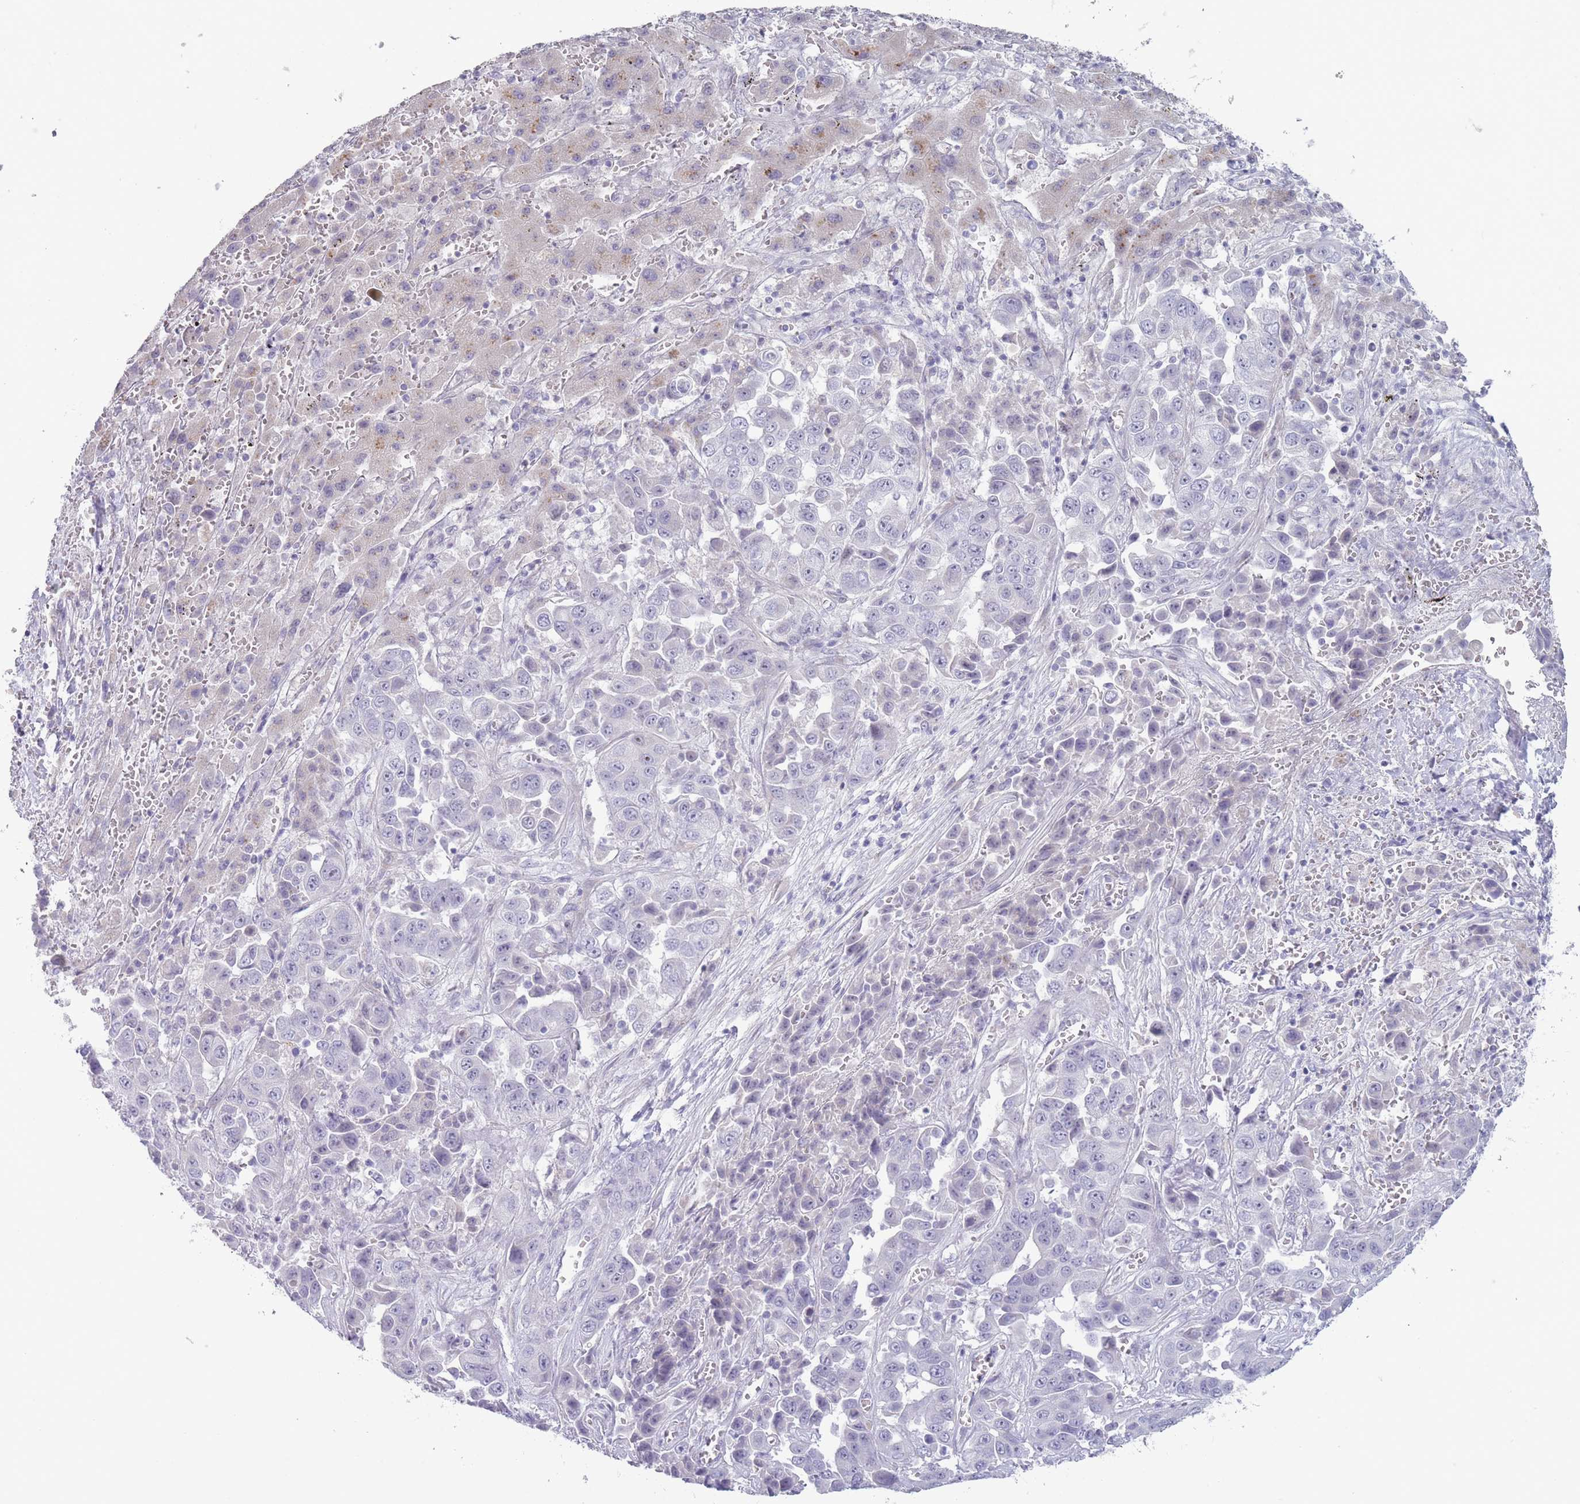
{"staining": {"intensity": "moderate", "quantity": "<25%", "location": "cytoplasmic/membranous"}, "tissue": "liver cancer", "cell_type": "Tumor cells", "image_type": "cancer", "snomed": [{"axis": "morphology", "description": "Cholangiocarcinoma"}, {"axis": "topography", "description": "Liver"}], "caption": "Liver cancer (cholangiocarcinoma) stained with DAB immunohistochemistry (IHC) shows low levels of moderate cytoplasmic/membranous staining in approximately <25% of tumor cells.", "gene": "PAIP2B", "patient": {"sex": "female", "age": 52}}